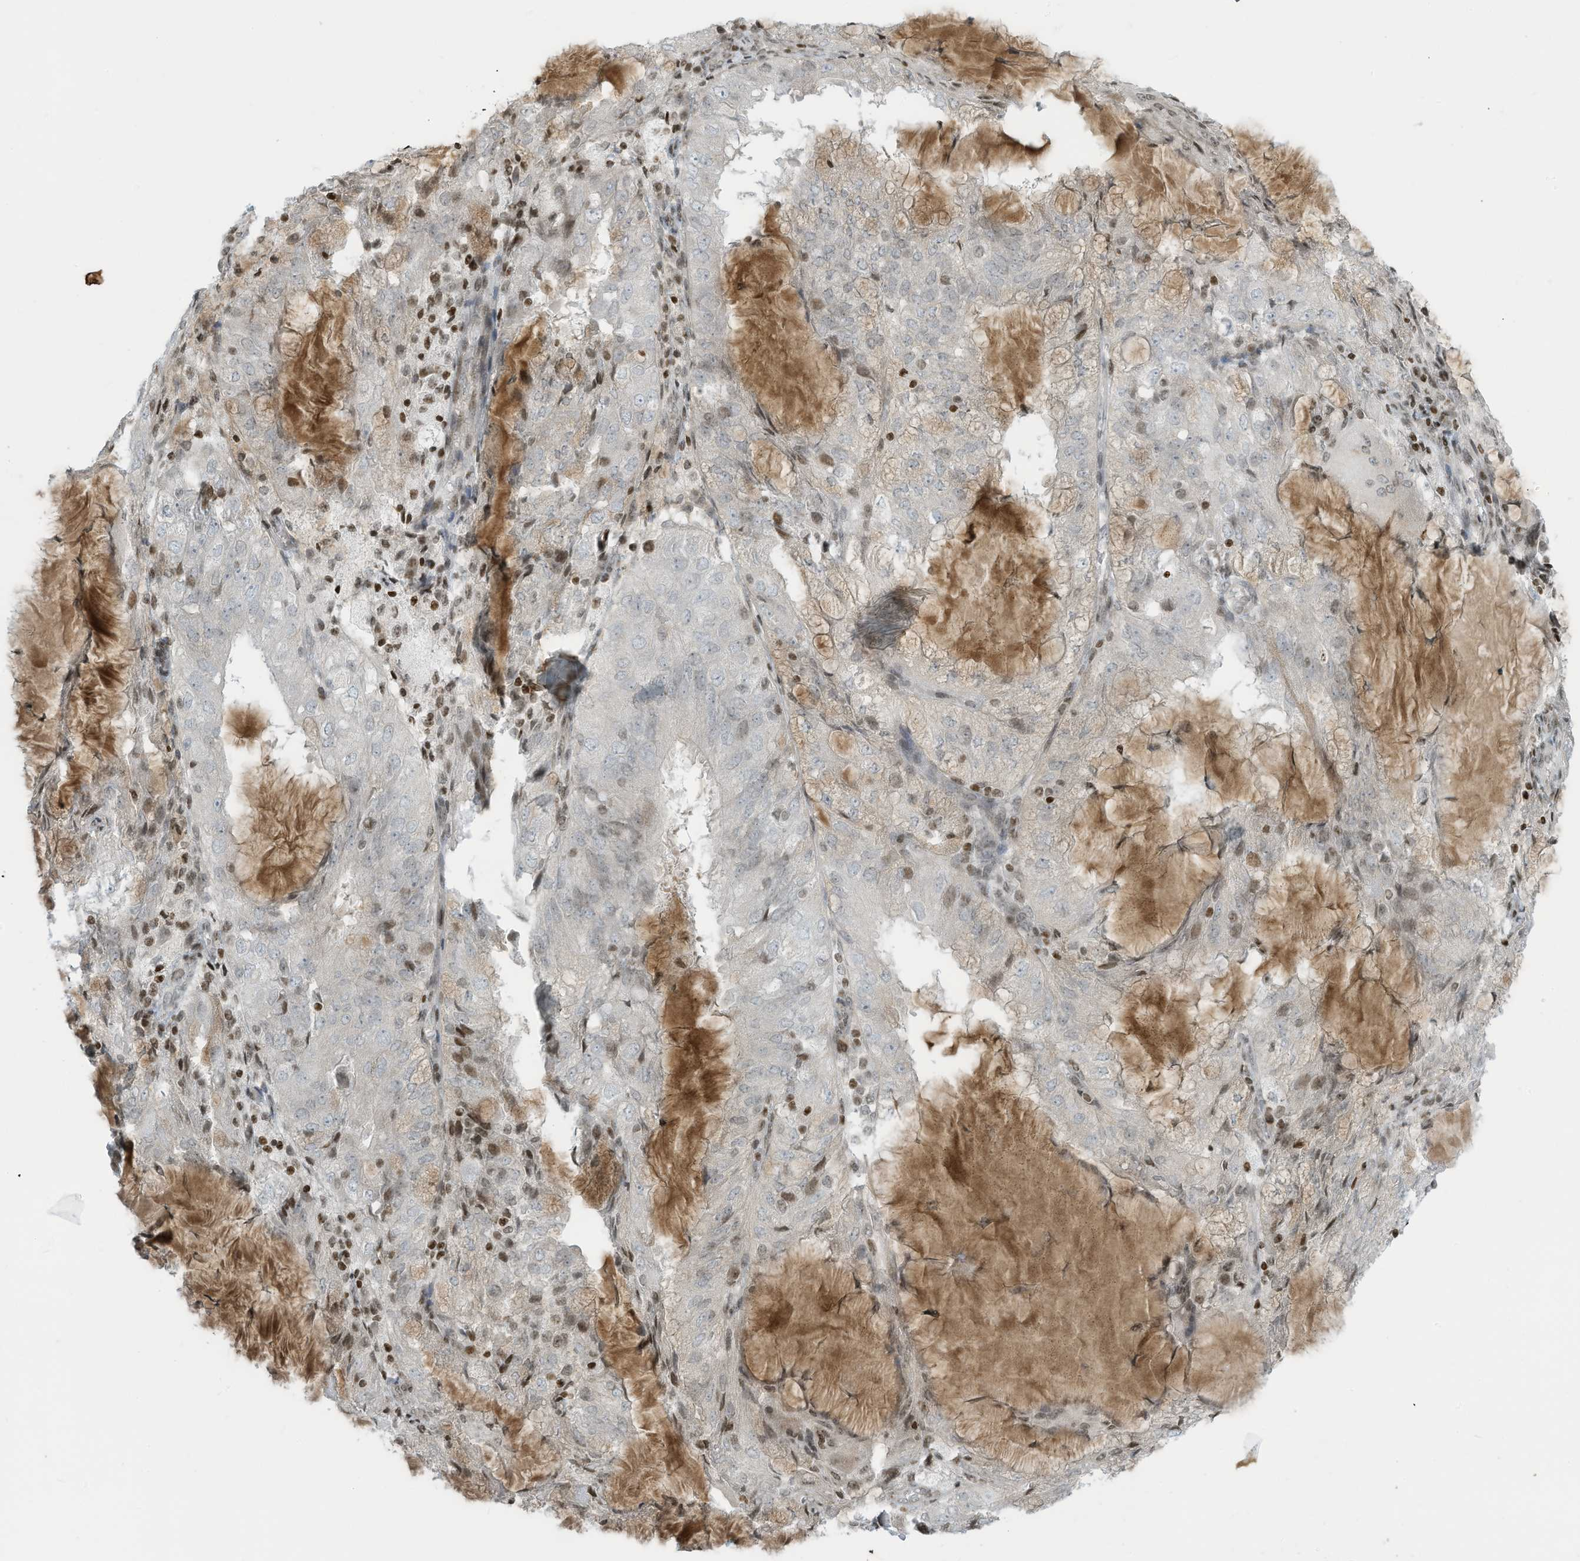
{"staining": {"intensity": "weak", "quantity": "<25%", "location": "nuclear"}, "tissue": "endometrial cancer", "cell_type": "Tumor cells", "image_type": "cancer", "snomed": [{"axis": "morphology", "description": "Adenocarcinoma, NOS"}, {"axis": "topography", "description": "Endometrium"}], "caption": "IHC photomicrograph of human endometrial cancer stained for a protein (brown), which displays no staining in tumor cells. (DAB IHC, high magnification).", "gene": "ADI1", "patient": {"sex": "female", "age": 81}}